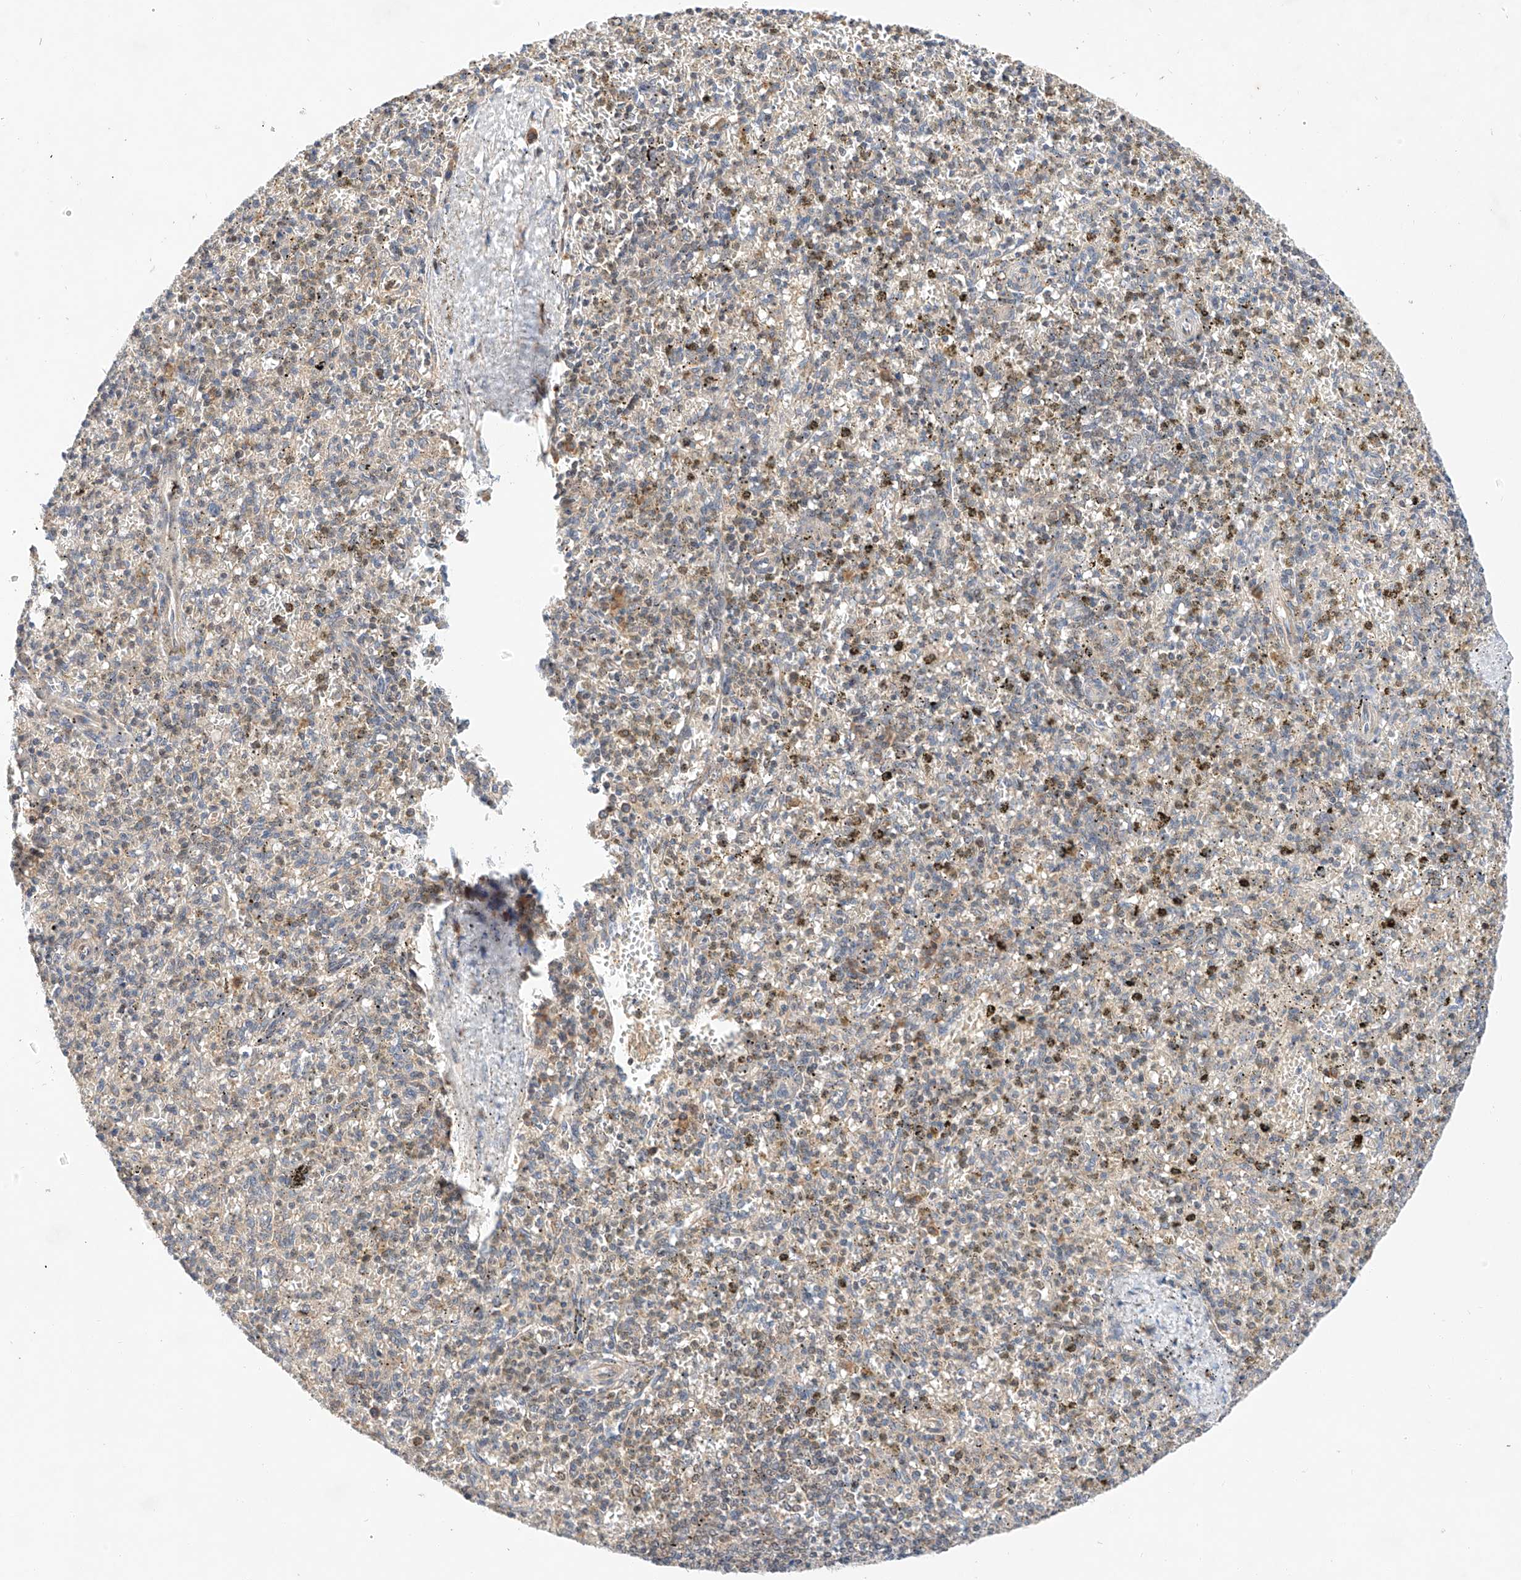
{"staining": {"intensity": "weak", "quantity": "25%-75%", "location": "cytoplasmic/membranous"}, "tissue": "spleen", "cell_type": "Cells in red pulp", "image_type": "normal", "snomed": [{"axis": "morphology", "description": "Normal tissue, NOS"}, {"axis": "topography", "description": "Spleen"}], "caption": "Immunohistochemistry (IHC) image of benign spleen: spleen stained using immunohistochemistry shows low levels of weak protein expression localized specifically in the cytoplasmic/membranous of cells in red pulp, appearing as a cytoplasmic/membranous brown color.", "gene": "C6orf118", "patient": {"sex": "male", "age": 72}}